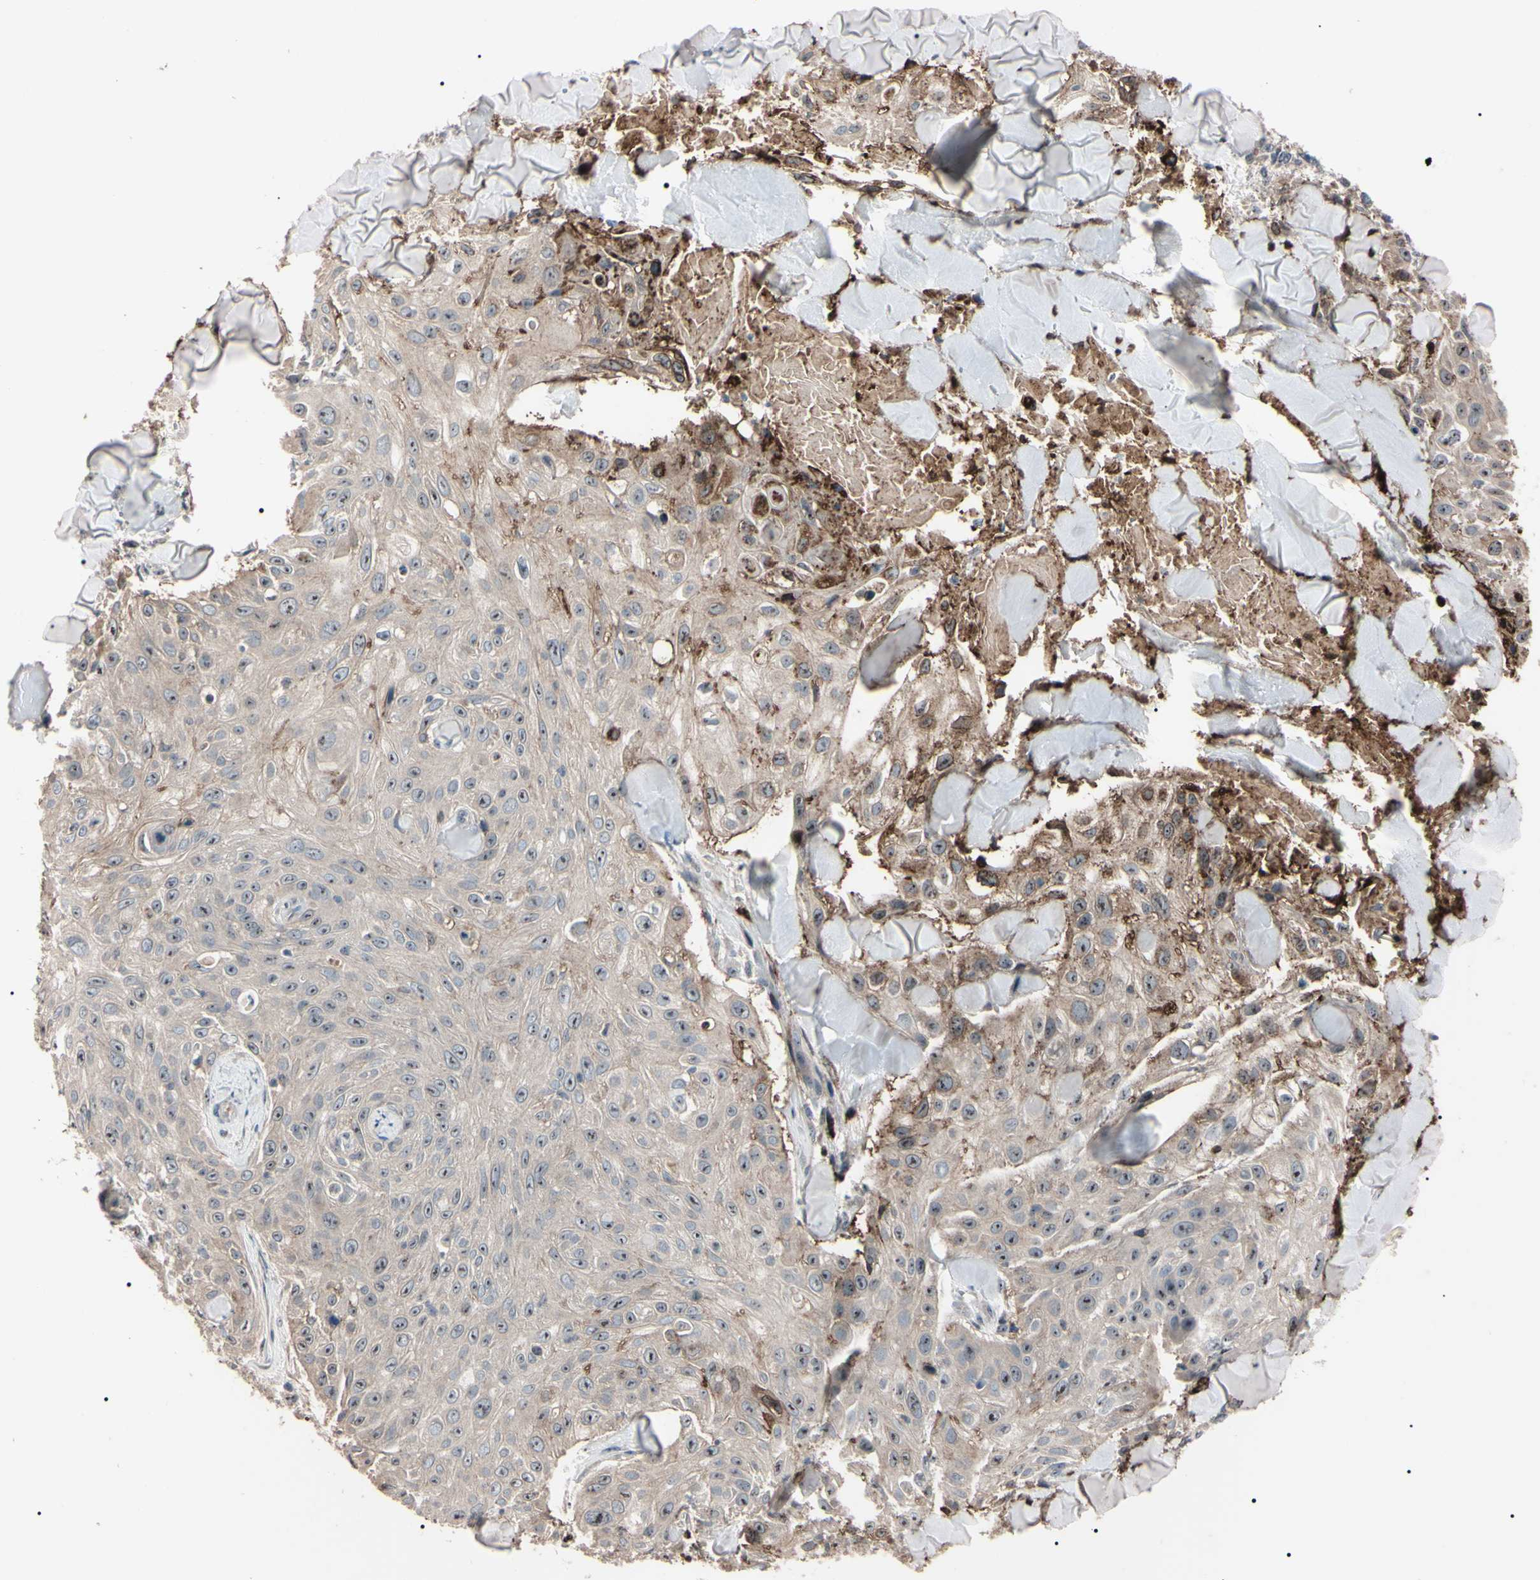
{"staining": {"intensity": "weak", "quantity": ">75%", "location": "cytoplasmic/membranous"}, "tissue": "skin cancer", "cell_type": "Tumor cells", "image_type": "cancer", "snomed": [{"axis": "morphology", "description": "Squamous cell carcinoma, NOS"}, {"axis": "topography", "description": "Skin"}], "caption": "Squamous cell carcinoma (skin) tissue demonstrates weak cytoplasmic/membranous expression in approximately >75% of tumor cells", "gene": "TRAF5", "patient": {"sex": "male", "age": 86}}